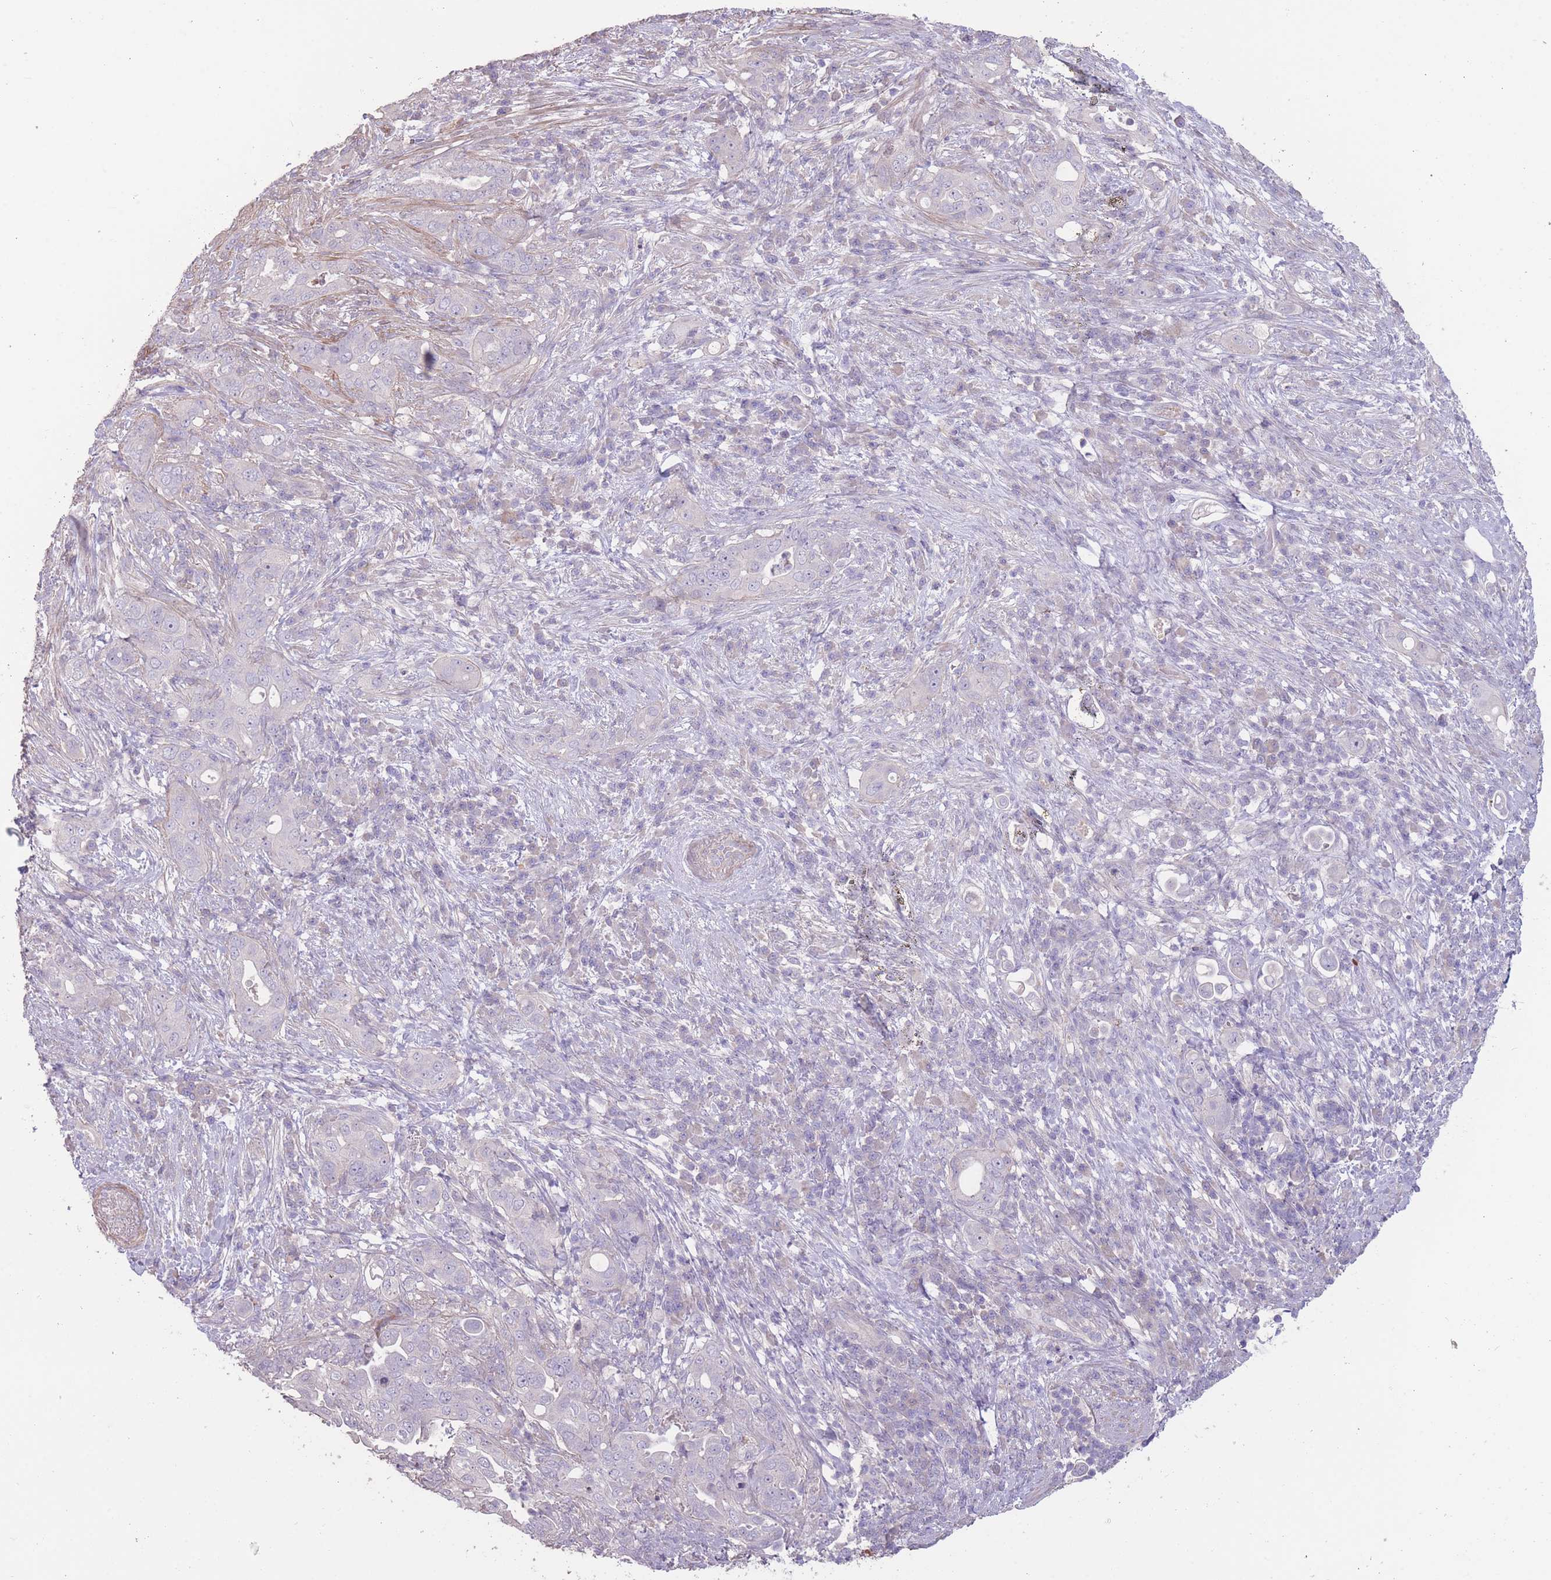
{"staining": {"intensity": "negative", "quantity": "none", "location": "none"}, "tissue": "pancreatic cancer", "cell_type": "Tumor cells", "image_type": "cancer", "snomed": [{"axis": "morphology", "description": "Adenocarcinoma, NOS"}, {"axis": "topography", "description": "Pancreas"}], "caption": "A high-resolution photomicrograph shows IHC staining of pancreatic cancer (adenocarcinoma), which reveals no significant expression in tumor cells.", "gene": "RSPH10B", "patient": {"sex": "female", "age": 63}}